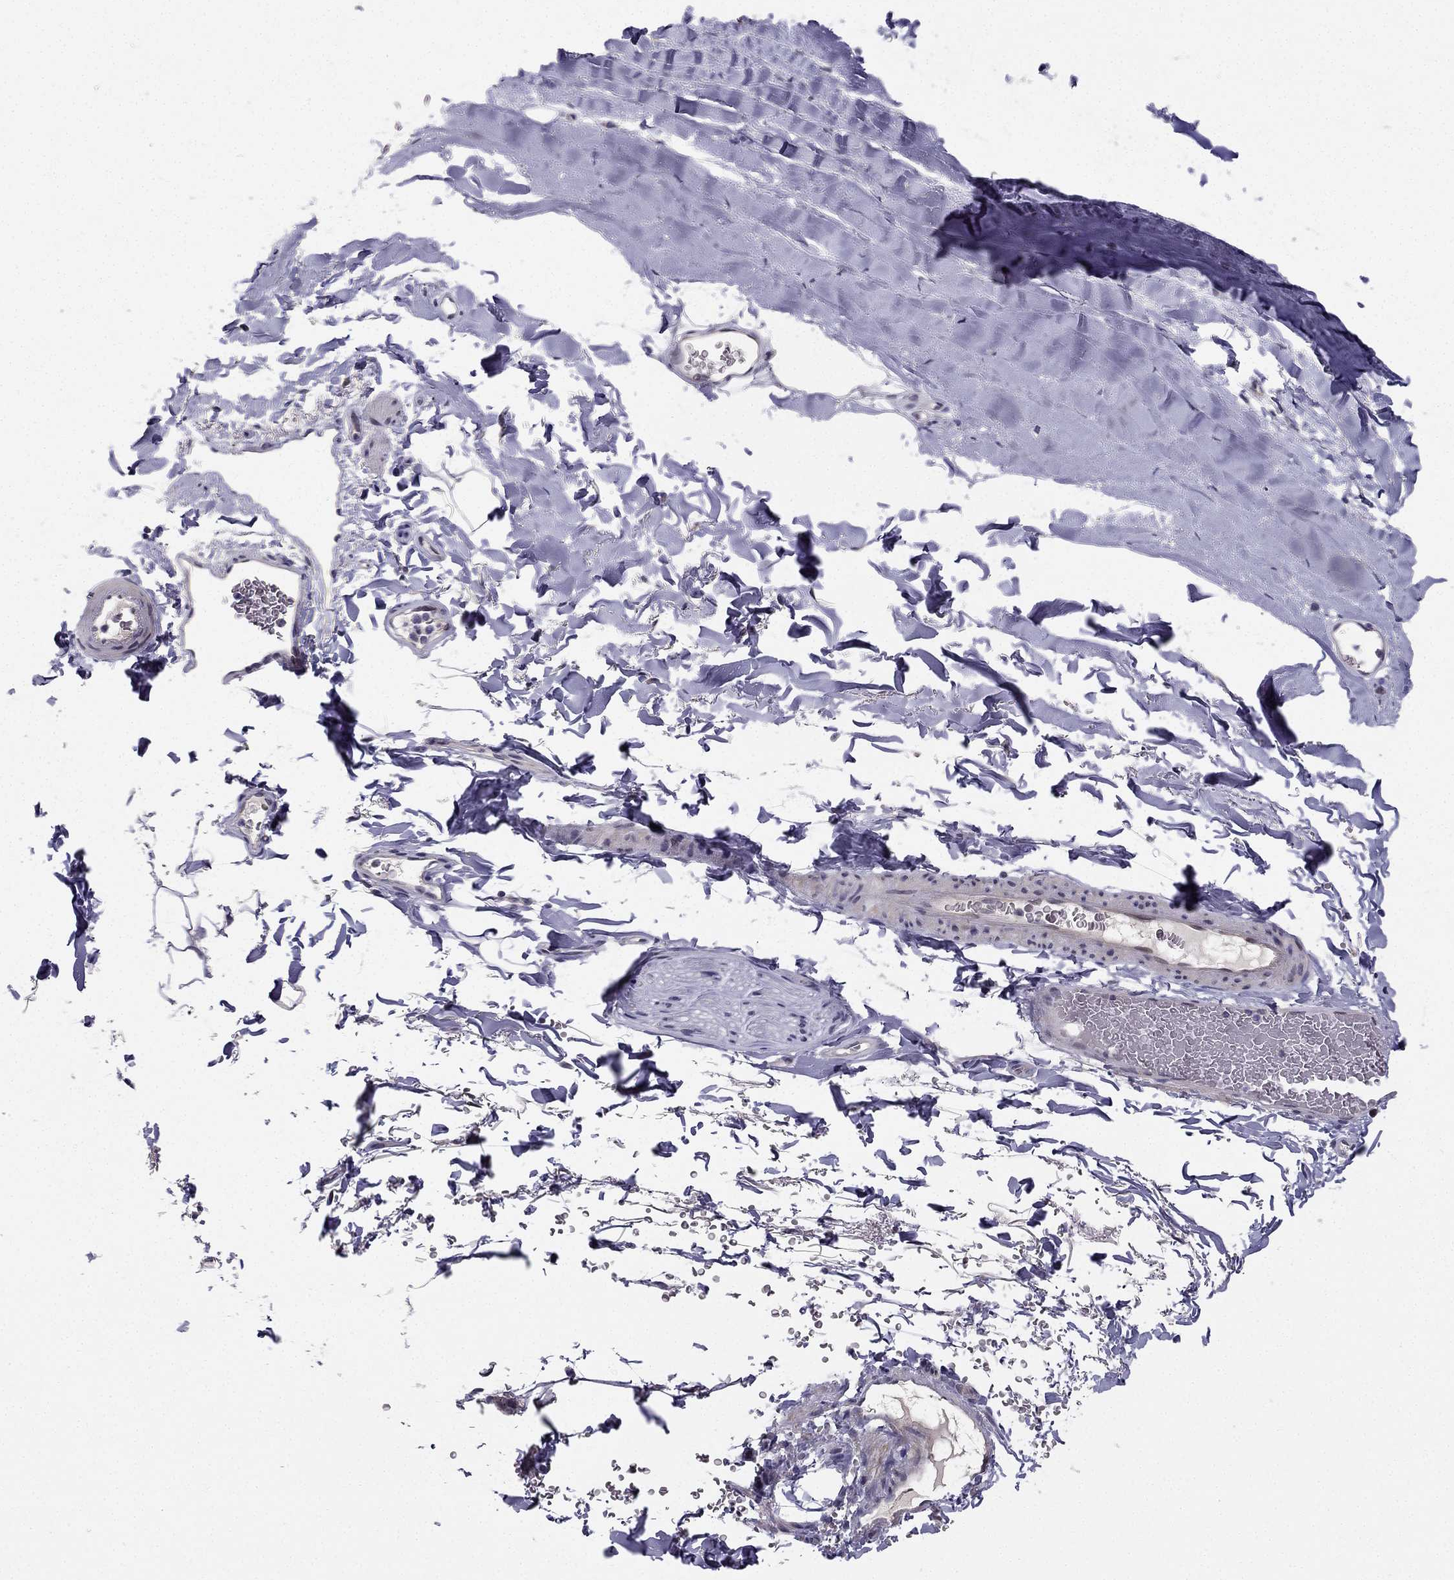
{"staining": {"intensity": "negative", "quantity": "none", "location": "none"}, "tissue": "soft tissue", "cell_type": "Chondrocytes", "image_type": "normal", "snomed": [{"axis": "morphology", "description": "Normal tissue, NOS"}, {"axis": "topography", "description": "Lymph node"}, {"axis": "topography", "description": "Bronchus"}], "caption": "Chondrocytes are negative for brown protein staining in normal soft tissue. (DAB immunohistochemistry visualized using brightfield microscopy, high magnification).", "gene": "CHST8", "patient": {"sex": "female", "age": 70}}